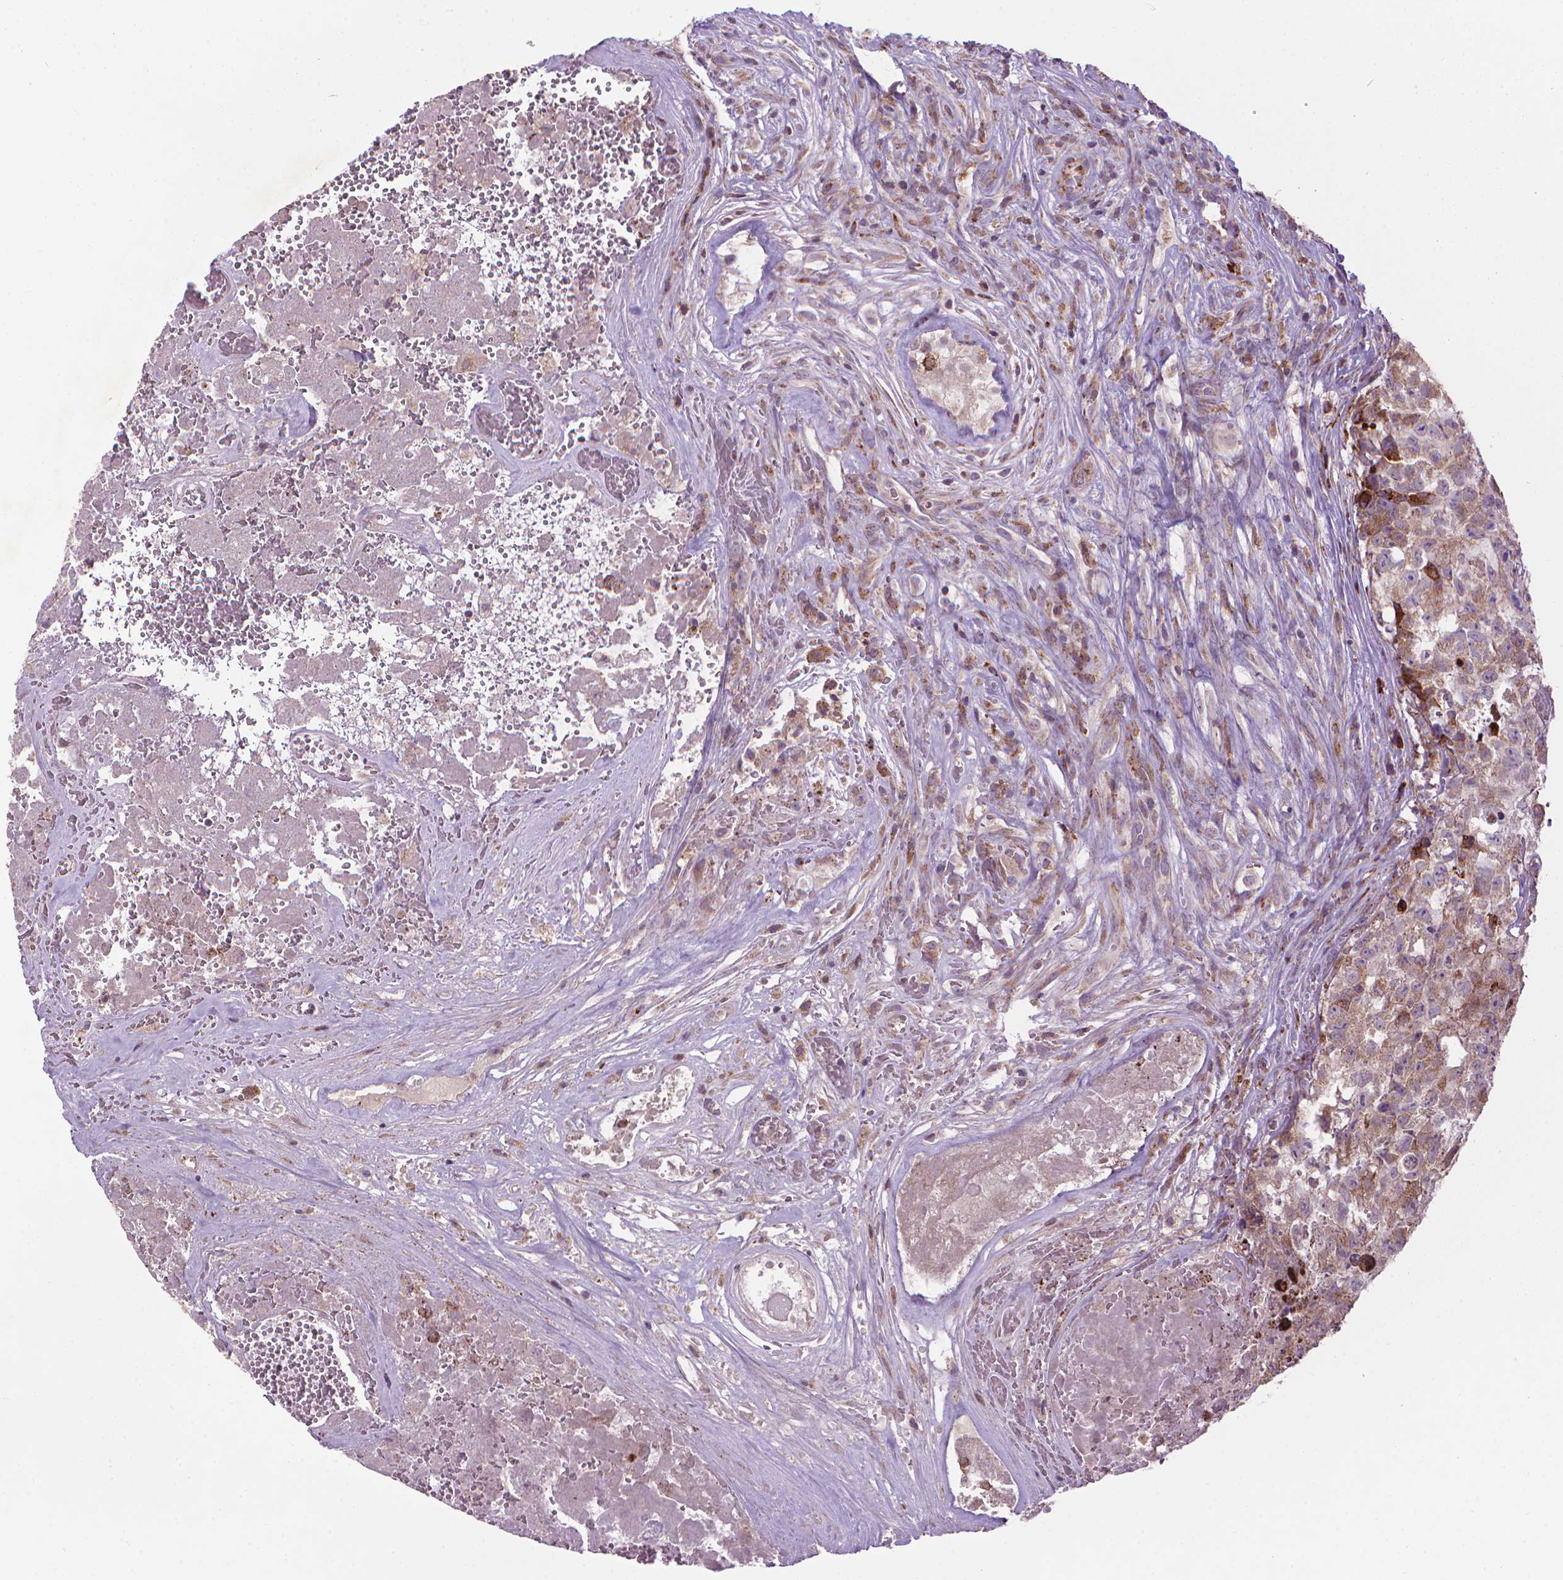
{"staining": {"intensity": "weak", "quantity": ">75%", "location": "cytoplasmic/membranous"}, "tissue": "testis cancer", "cell_type": "Tumor cells", "image_type": "cancer", "snomed": [{"axis": "morphology", "description": "Carcinoma, Embryonal, NOS"}, {"axis": "topography", "description": "Testis"}], "caption": "Testis cancer (embryonal carcinoma) stained for a protein demonstrates weak cytoplasmic/membranous positivity in tumor cells.", "gene": "MYH14", "patient": {"sex": "male", "age": 18}}